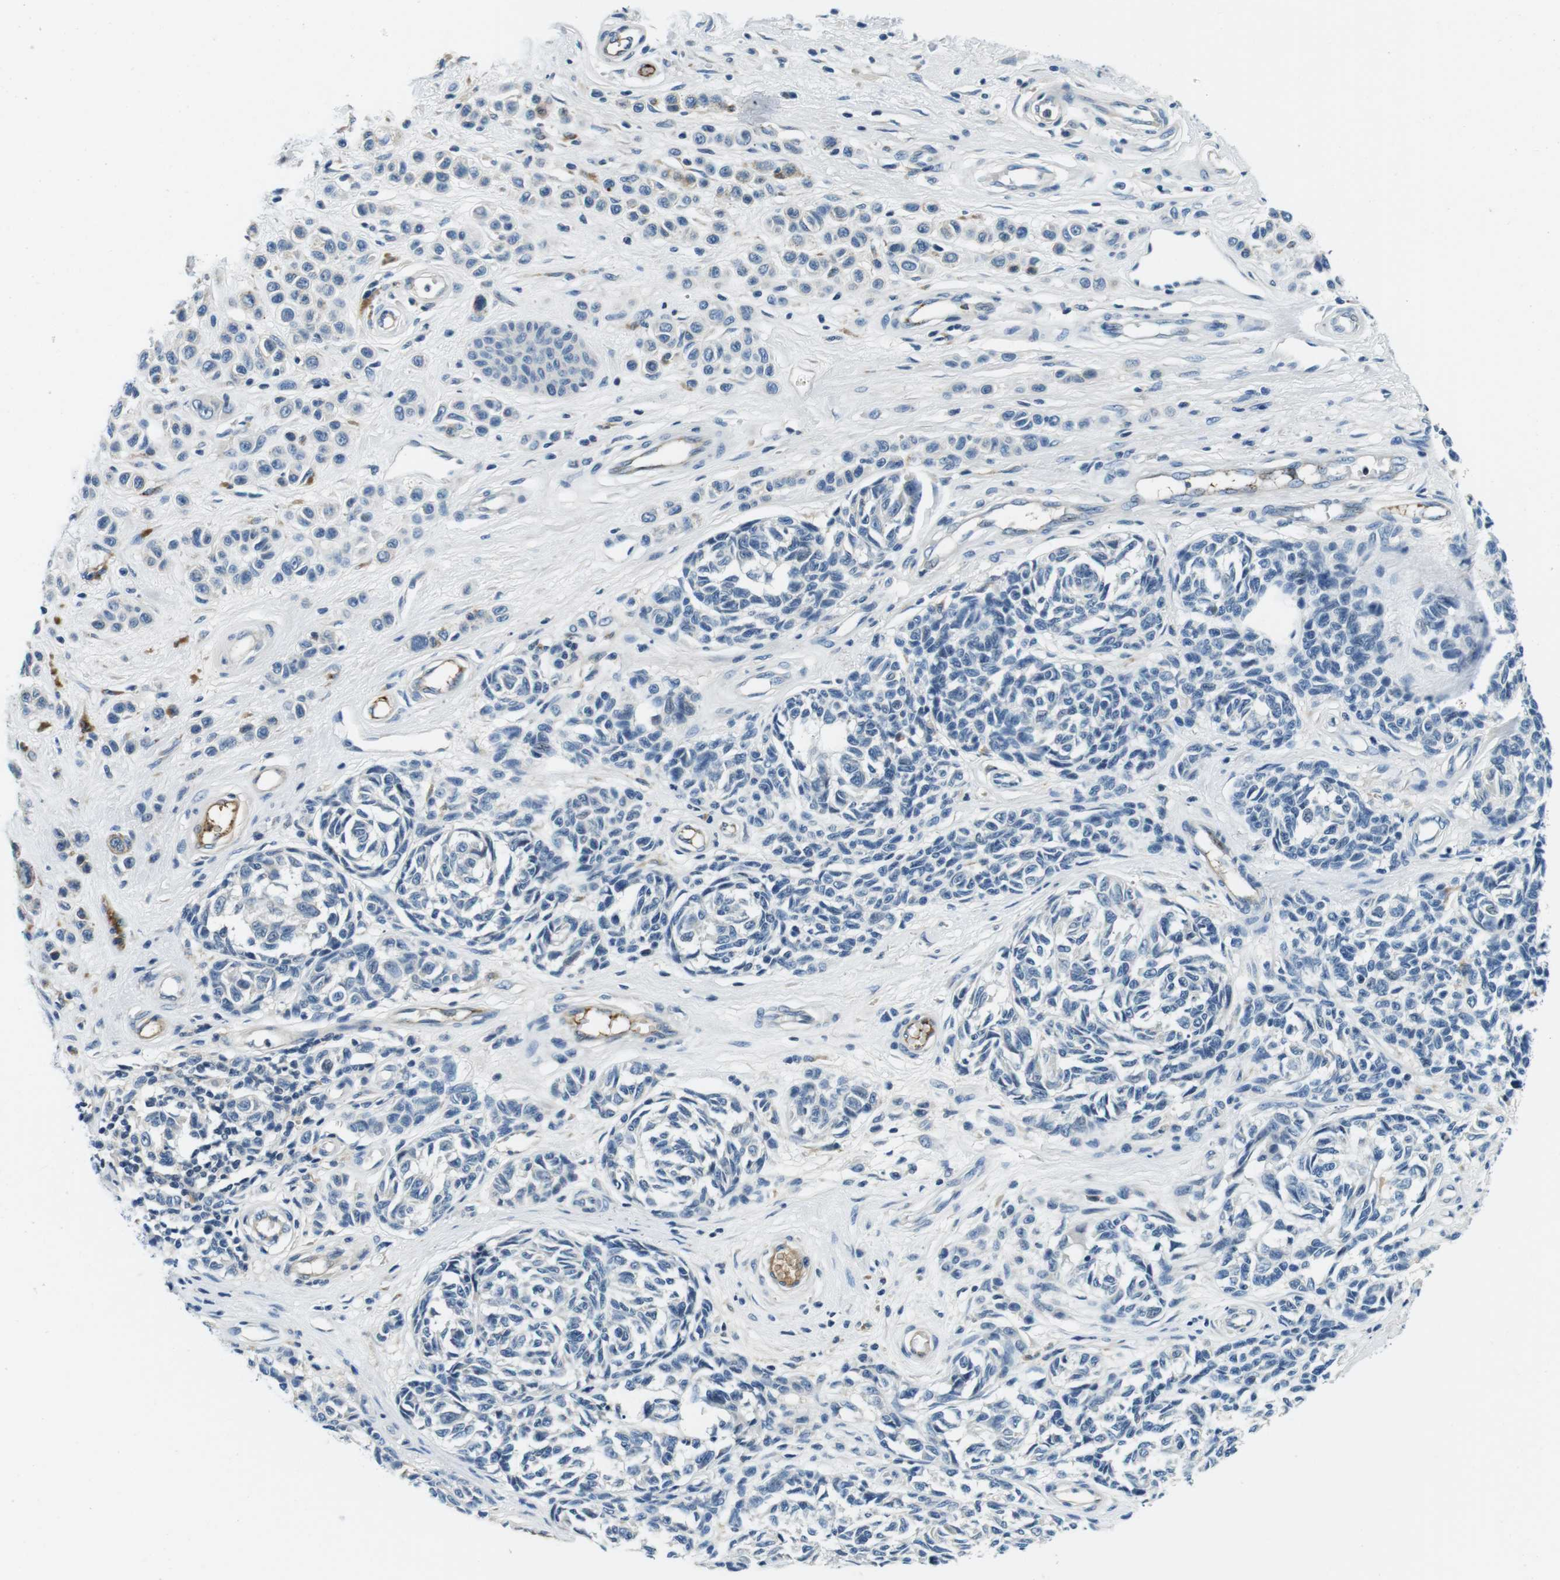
{"staining": {"intensity": "negative", "quantity": "none", "location": "none"}, "tissue": "melanoma", "cell_type": "Tumor cells", "image_type": "cancer", "snomed": [{"axis": "morphology", "description": "Malignant melanoma, NOS"}, {"axis": "topography", "description": "Skin"}], "caption": "Immunohistochemistry micrograph of neoplastic tissue: human malignant melanoma stained with DAB (3,3'-diaminobenzidine) displays no significant protein expression in tumor cells. The staining was performed using DAB (3,3'-diaminobenzidine) to visualize the protein expression in brown, while the nuclei were stained in blue with hematoxylin (Magnification: 20x).", "gene": "KCNJ5", "patient": {"sex": "female", "age": 64}}